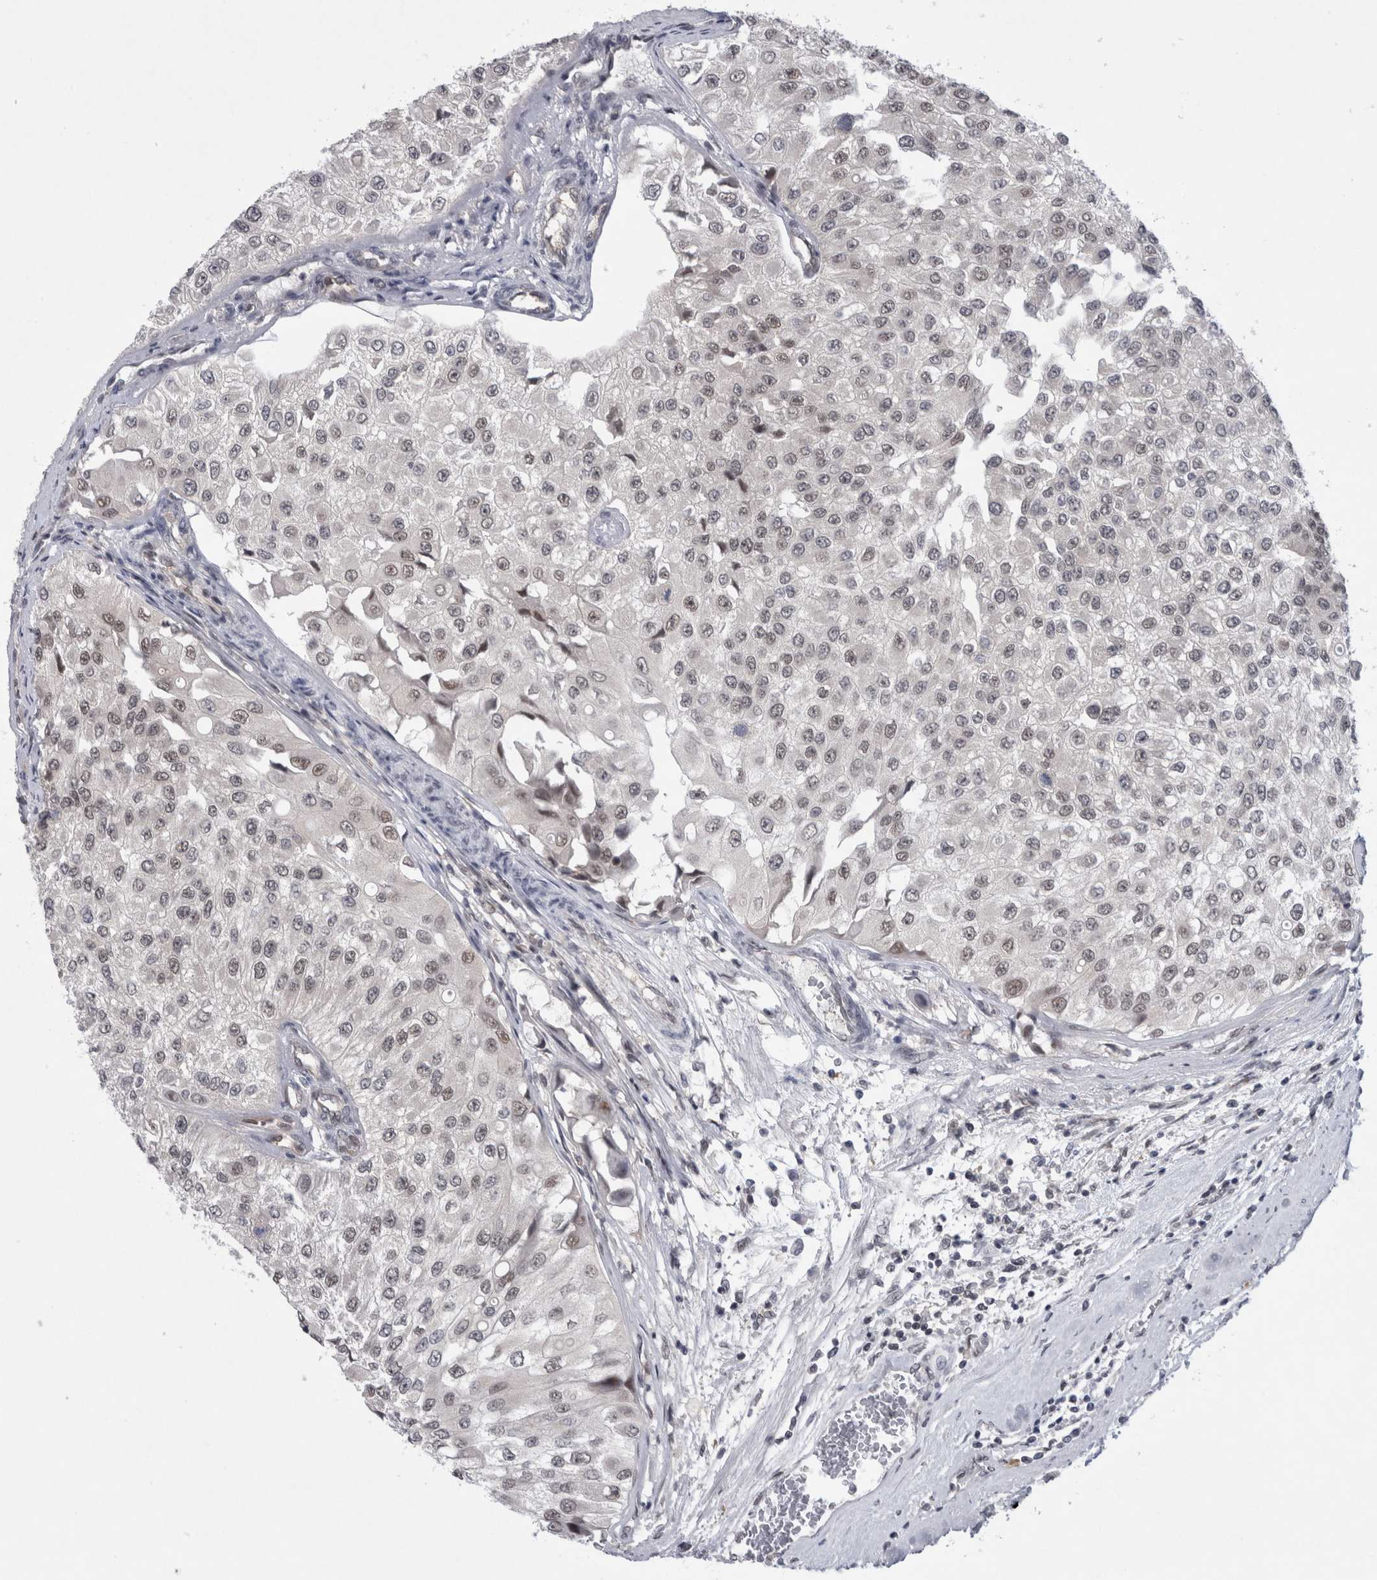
{"staining": {"intensity": "weak", "quantity": ">75%", "location": "nuclear"}, "tissue": "urothelial cancer", "cell_type": "Tumor cells", "image_type": "cancer", "snomed": [{"axis": "morphology", "description": "Urothelial carcinoma, High grade"}, {"axis": "topography", "description": "Kidney"}, {"axis": "topography", "description": "Urinary bladder"}], "caption": "High-grade urothelial carcinoma tissue demonstrates weak nuclear expression in about >75% of tumor cells, visualized by immunohistochemistry.", "gene": "PSMB2", "patient": {"sex": "male", "age": 77}}